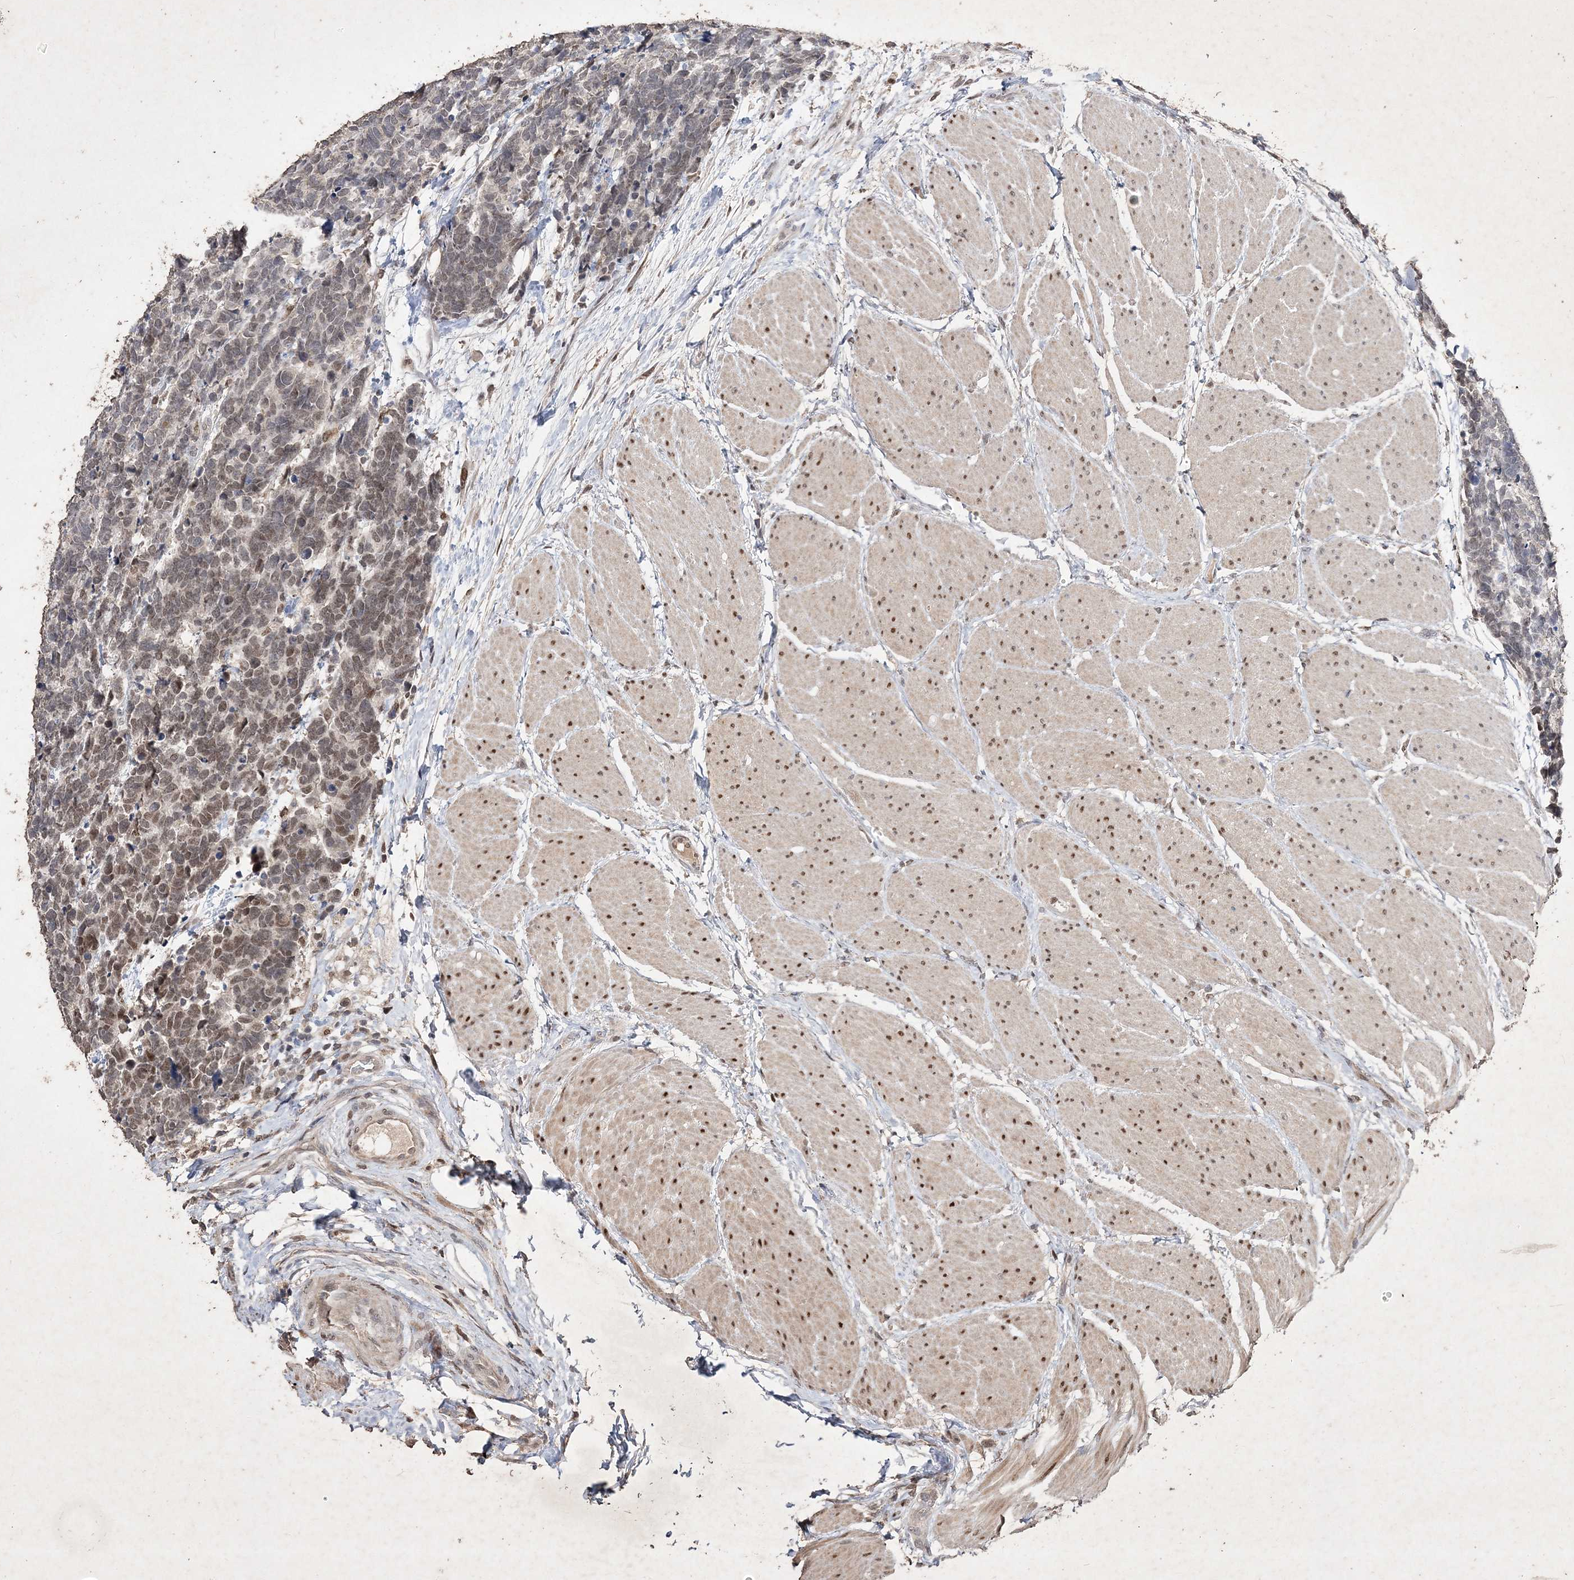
{"staining": {"intensity": "moderate", "quantity": "<25%", "location": "nuclear"}, "tissue": "carcinoid", "cell_type": "Tumor cells", "image_type": "cancer", "snomed": [{"axis": "morphology", "description": "Carcinoma, NOS"}, {"axis": "morphology", "description": "Carcinoid, malignant, NOS"}, {"axis": "topography", "description": "Urinary bladder"}], "caption": "A micrograph of human carcinoid (malignant) stained for a protein reveals moderate nuclear brown staining in tumor cells.", "gene": "C3orf38", "patient": {"sex": "male", "age": 57}}